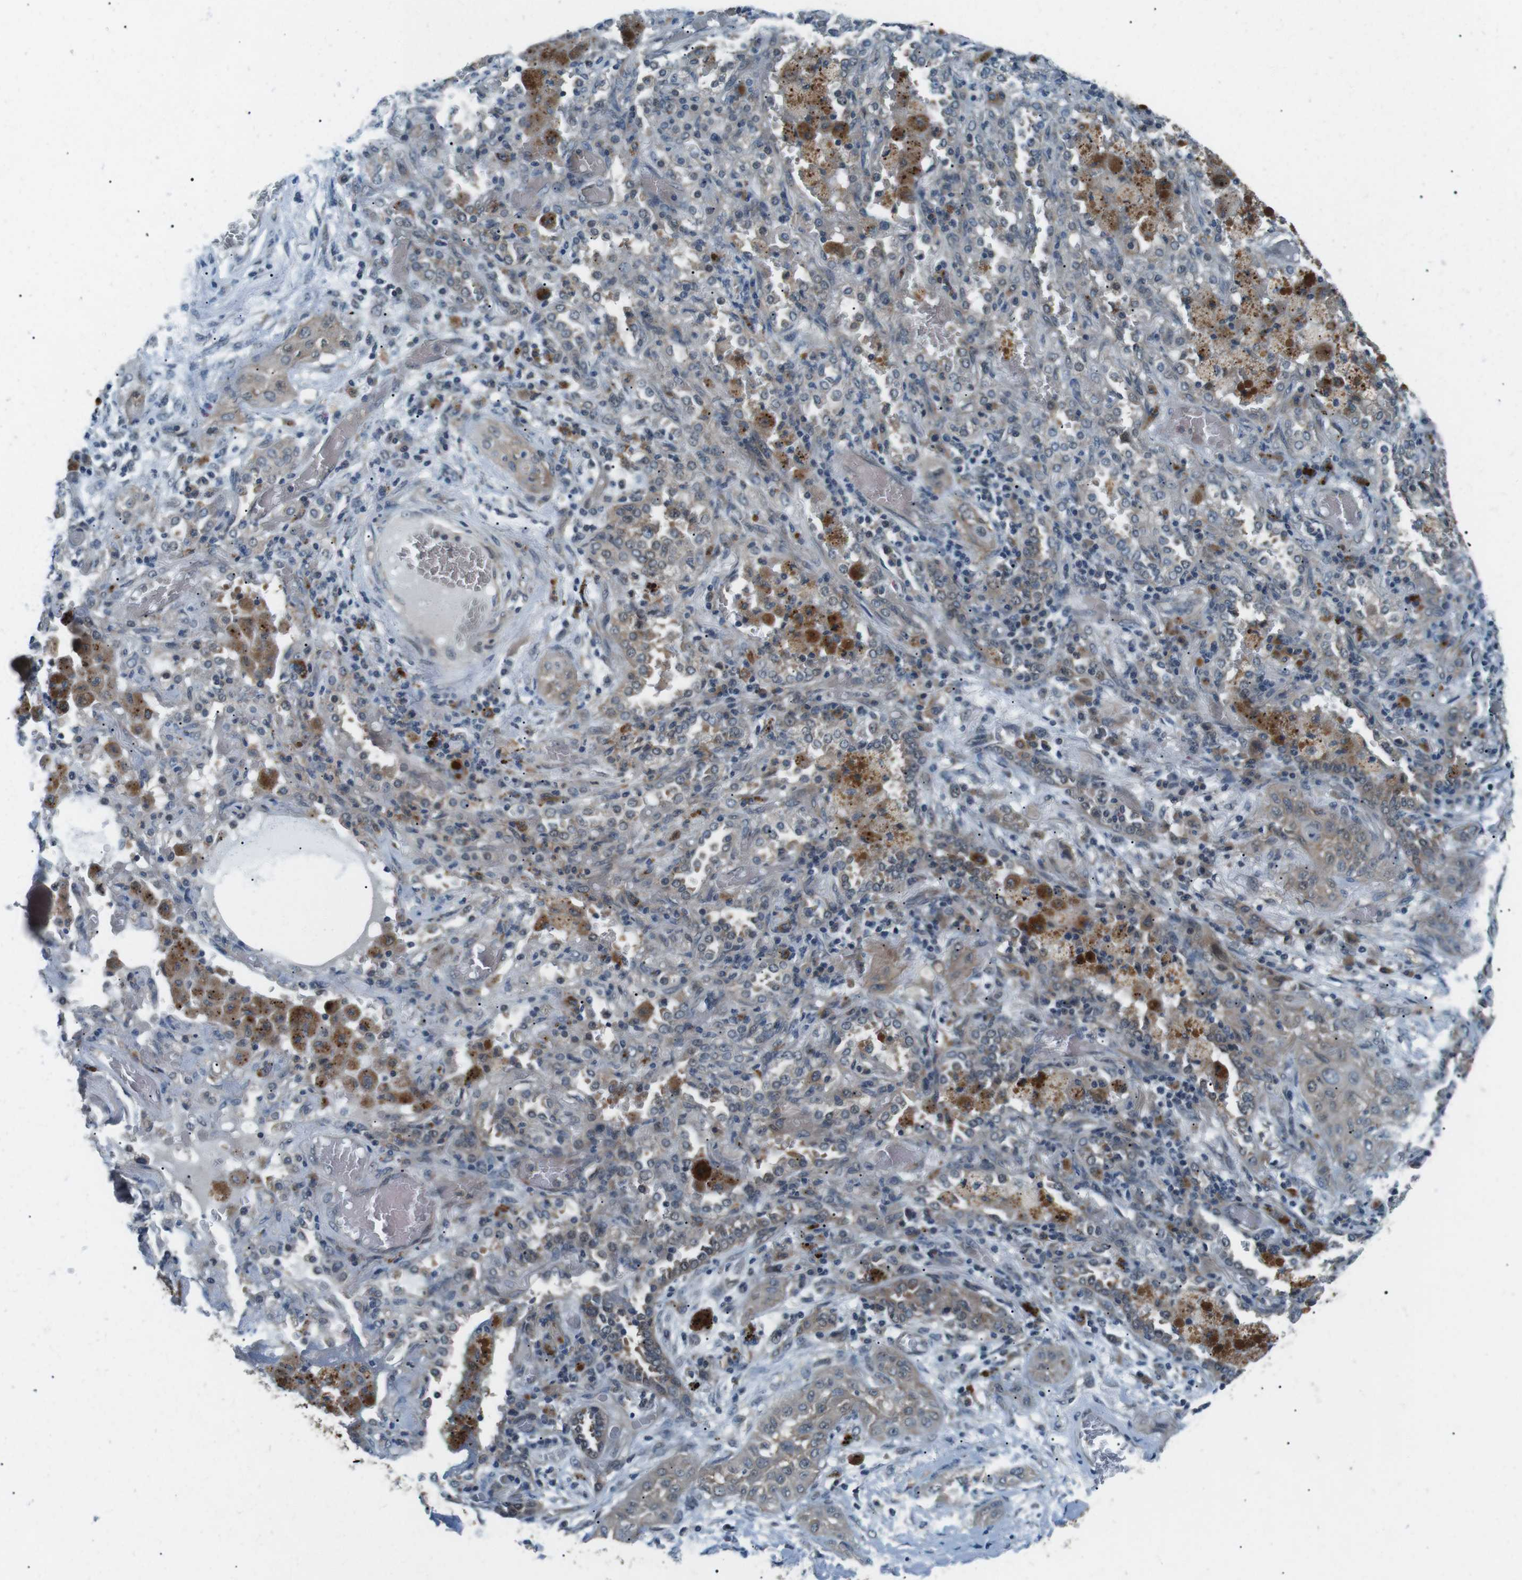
{"staining": {"intensity": "weak", "quantity": "25%-75%", "location": "cytoplasmic/membranous"}, "tissue": "lung cancer", "cell_type": "Tumor cells", "image_type": "cancer", "snomed": [{"axis": "morphology", "description": "Squamous cell carcinoma, NOS"}, {"axis": "topography", "description": "Lung"}], "caption": "Squamous cell carcinoma (lung) stained with DAB (3,3'-diaminobenzidine) IHC displays low levels of weak cytoplasmic/membranous expression in about 25%-75% of tumor cells.", "gene": "LRIG2", "patient": {"sex": "female", "age": 47}}